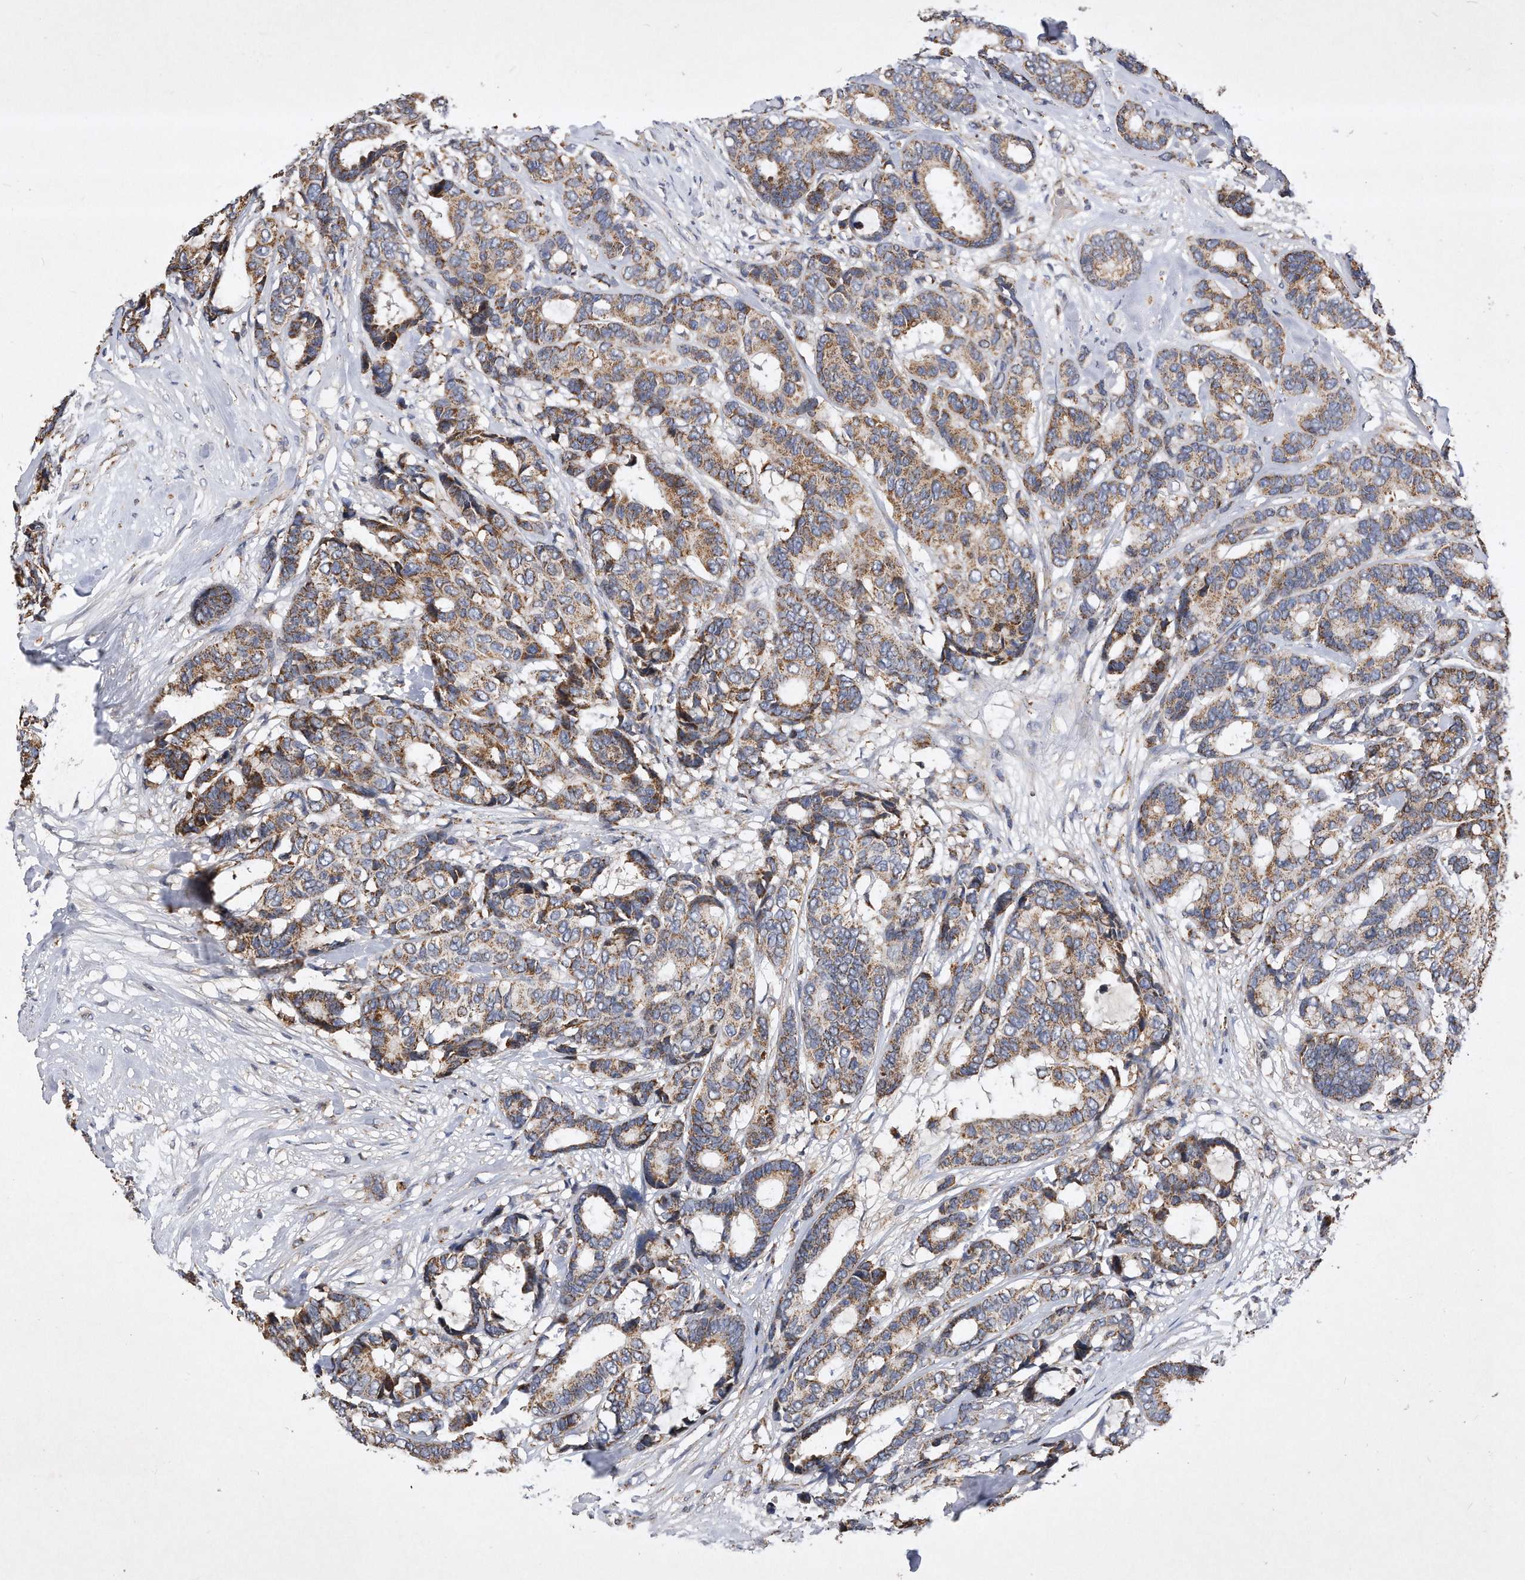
{"staining": {"intensity": "moderate", "quantity": ">75%", "location": "cytoplasmic/membranous"}, "tissue": "breast cancer", "cell_type": "Tumor cells", "image_type": "cancer", "snomed": [{"axis": "morphology", "description": "Duct carcinoma"}, {"axis": "topography", "description": "Breast"}], "caption": "A high-resolution photomicrograph shows IHC staining of breast invasive ductal carcinoma, which shows moderate cytoplasmic/membranous staining in approximately >75% of tumor cells.", "gene": "PPP5C", "patient": {"sex": "female", "age": 87}}